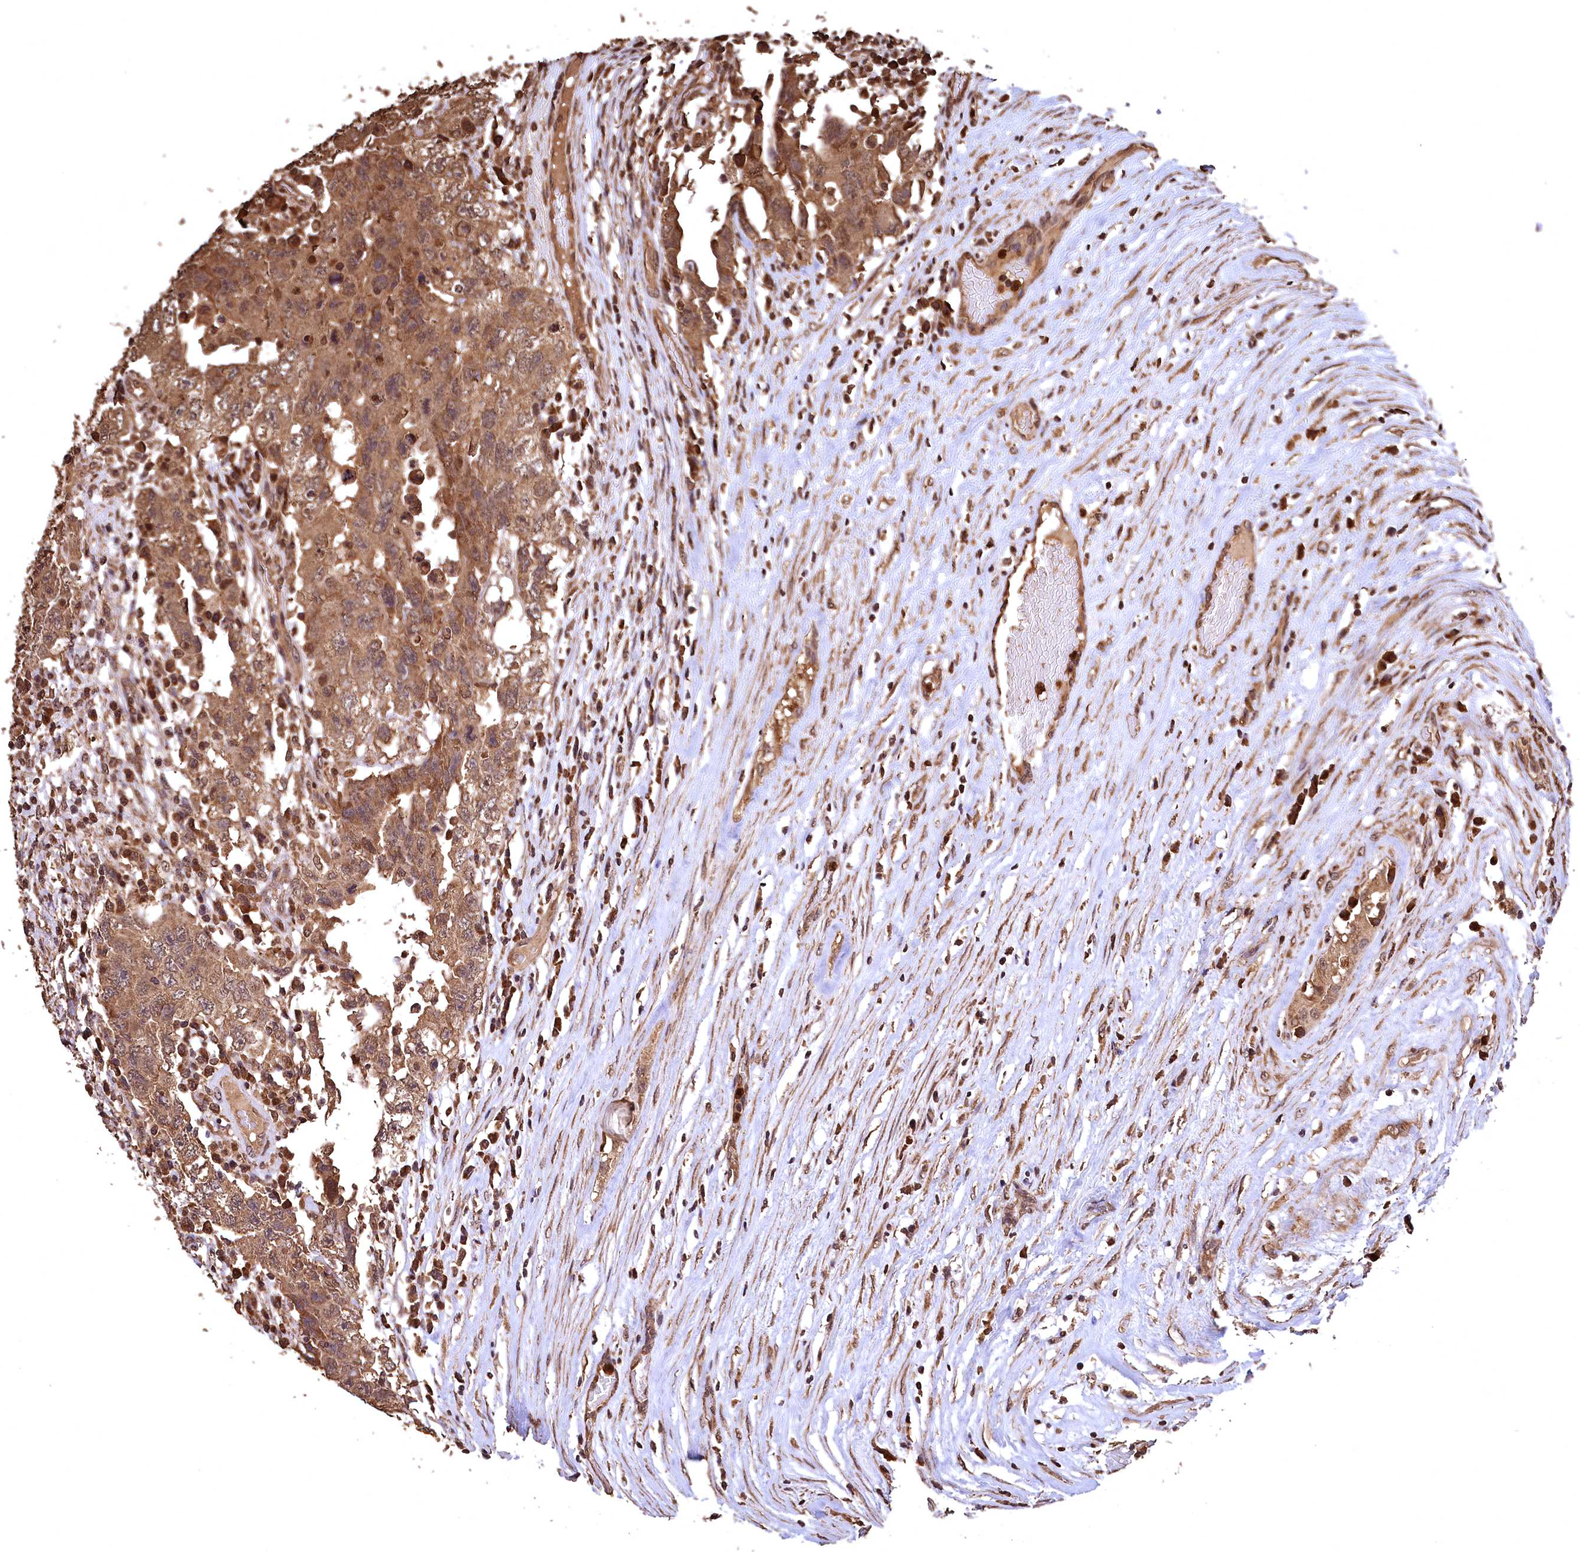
{"staining": {"intensity": "moderate", "quantity": ">75%", "location": "cytoplasmic/membranous,nuclear"}, "tissue": "testis cancer", "cell_type": "Tumor cells", "image_type": "cancer", "snomed": [{"axis": "morphology", "description": "Carcinoma, Embryonal, NOS"}, {"axis": "topography", "description": "Testis"}], "caption": "The image reveals staining of embryonal carcinoma (testis), revealing moderate cytoplasmic/membranous and nuclear protein expression (brown color) within tumor cells.", "gene": "CEP57L1", "patient": {"sex": "male", "age": 26}}